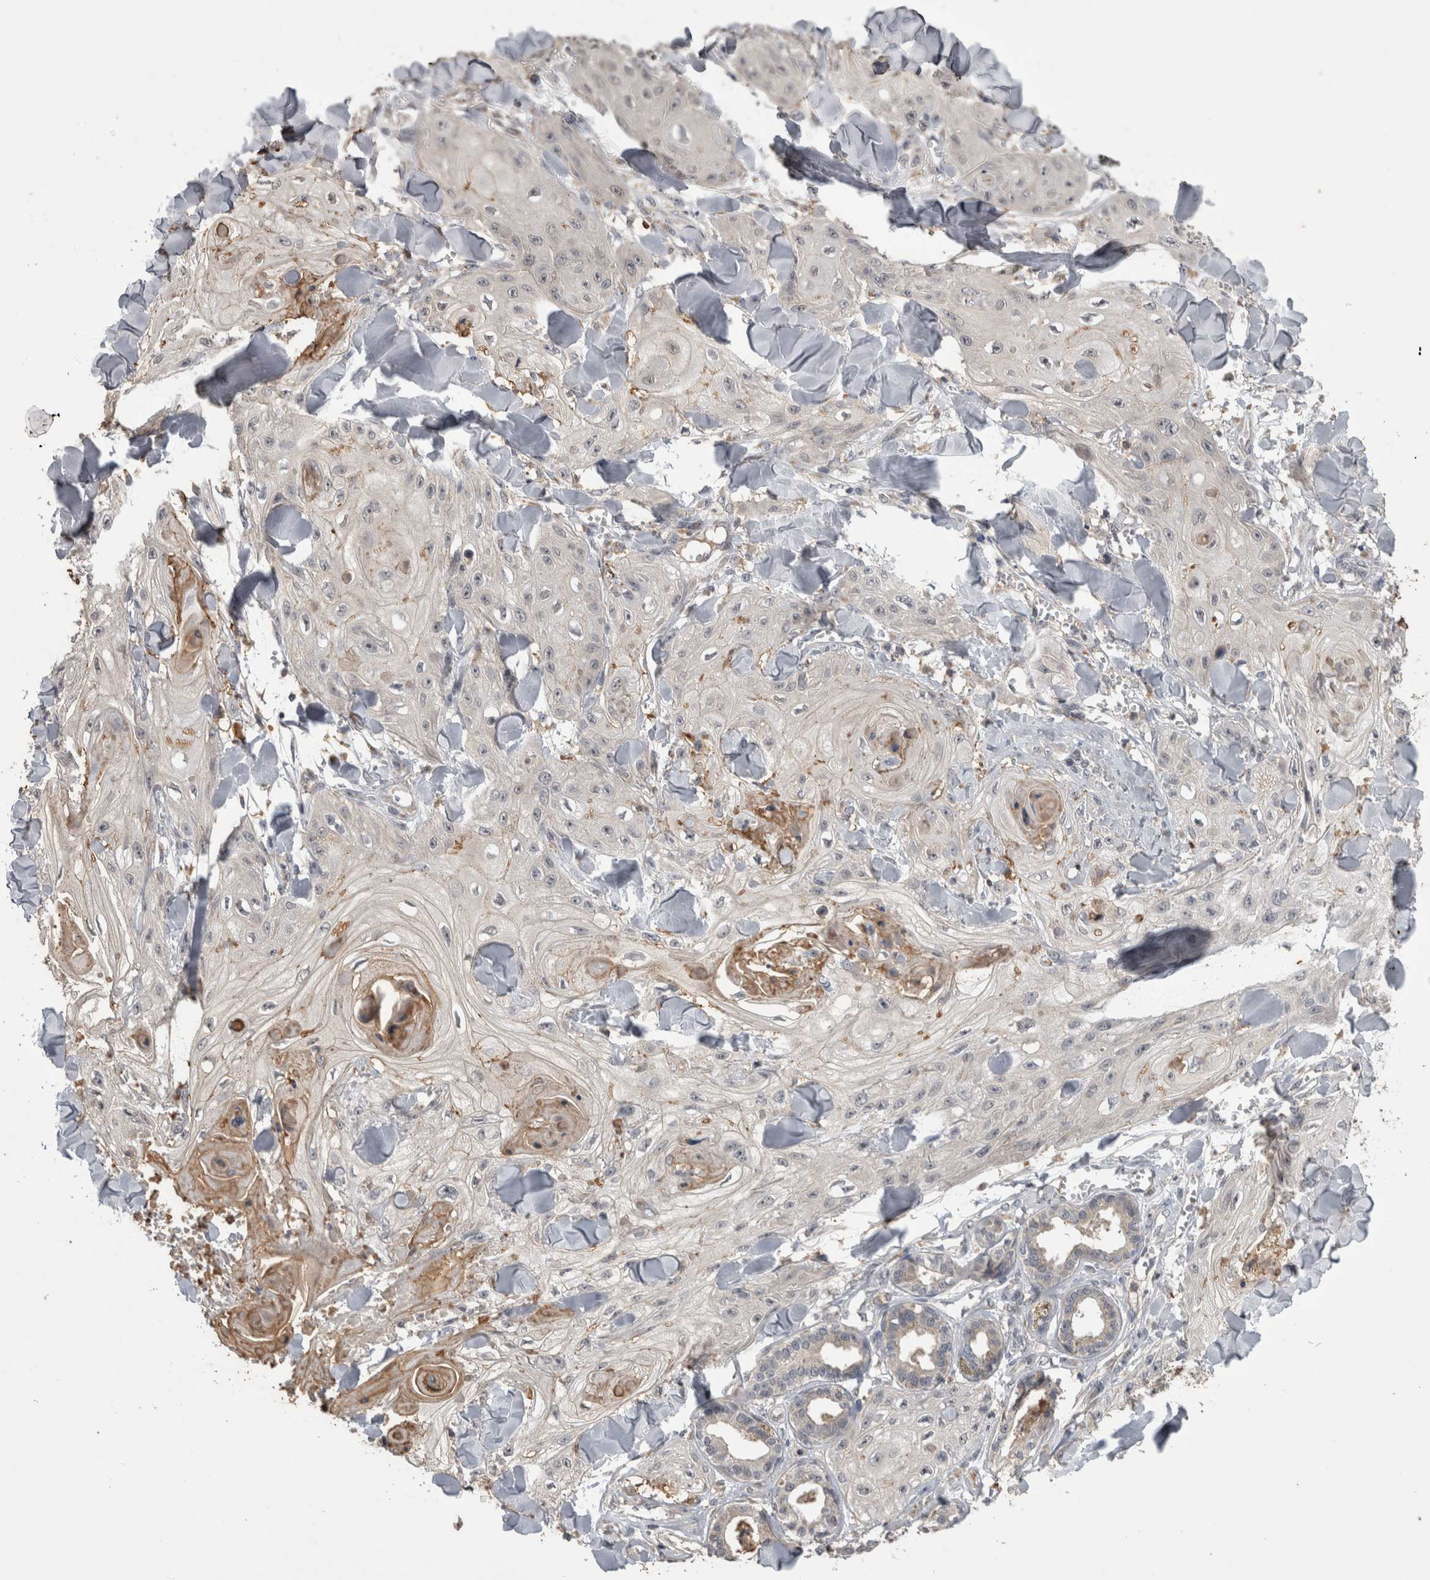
{"staining": {"intensity": "weak", "quantity": "<25%", "location": "cytoplasmic/membranous"}, "tissue": "skin cancer", "cell_type": "Tumor cells", "image_type": "cancer", "snomed": [{"axis": "morphology", "description": "Squamous cell carcinoma, NOS"}, {"axis": "topography", "description": "Skin"}], "caption": "Micrograph shows no significant protein positivity in tumor cells of squamous cell carcinoma (skin).", "gene": "ANXA13", "patient": {"sex": "male", "age": 74}}